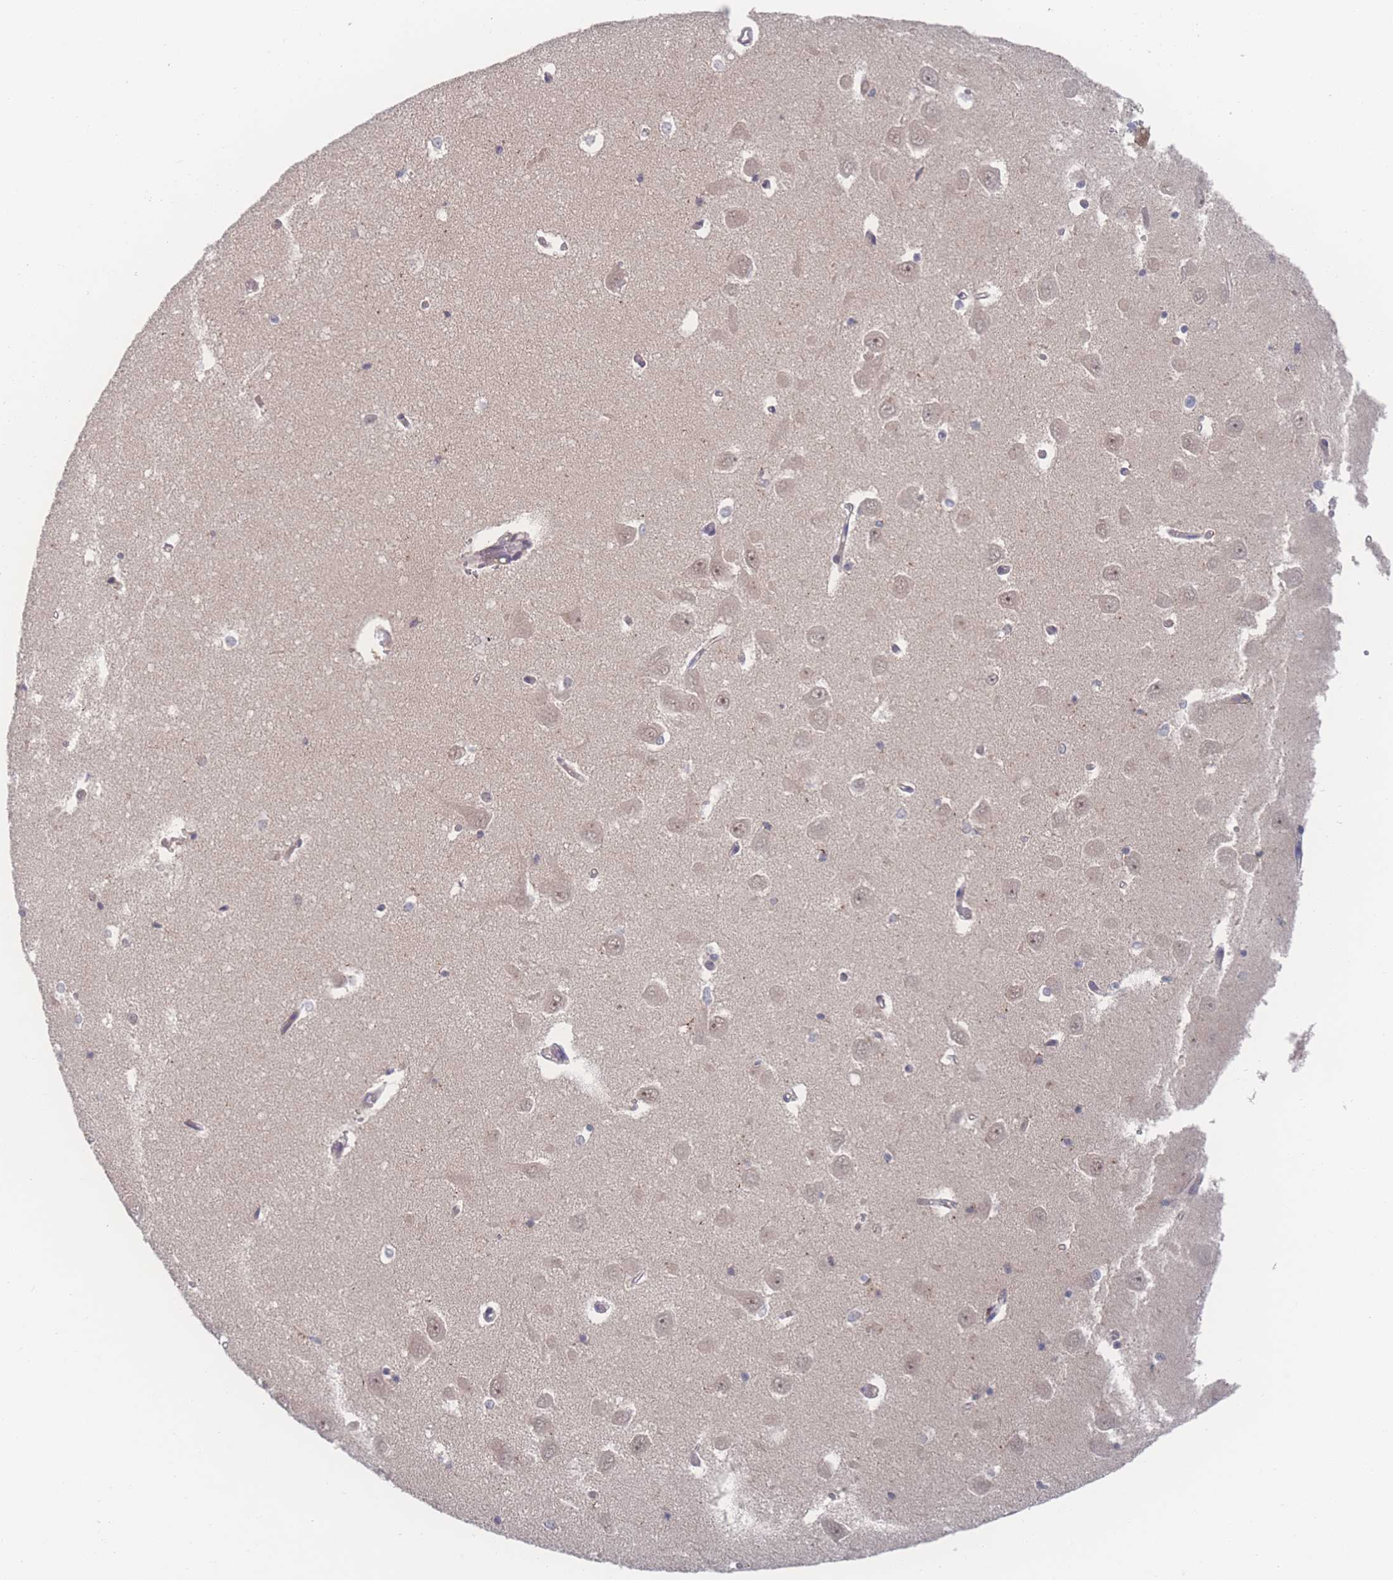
{"staining": {"intensity": "negative", "quantity": "none", "location": "none"}, "tissue": "hippocampus", "cell_type": "Glial cells", "image_type": "normal", "snomed": [{"axis": "morphology", "description": "Normal tissue, NOS"}, {"axis": "topography", "description": "Hippocampus"}], "caption": "Immunohistochemical staining of normal hippocampus displays no significant staining in glial cells. (DAB (3,3'-diaminobenzidine) immunohistochemistry (IHC) with hematoxylin counter stain).", "gene": "NBEAL1", "patient": {"sex": "male", "age": 70}}